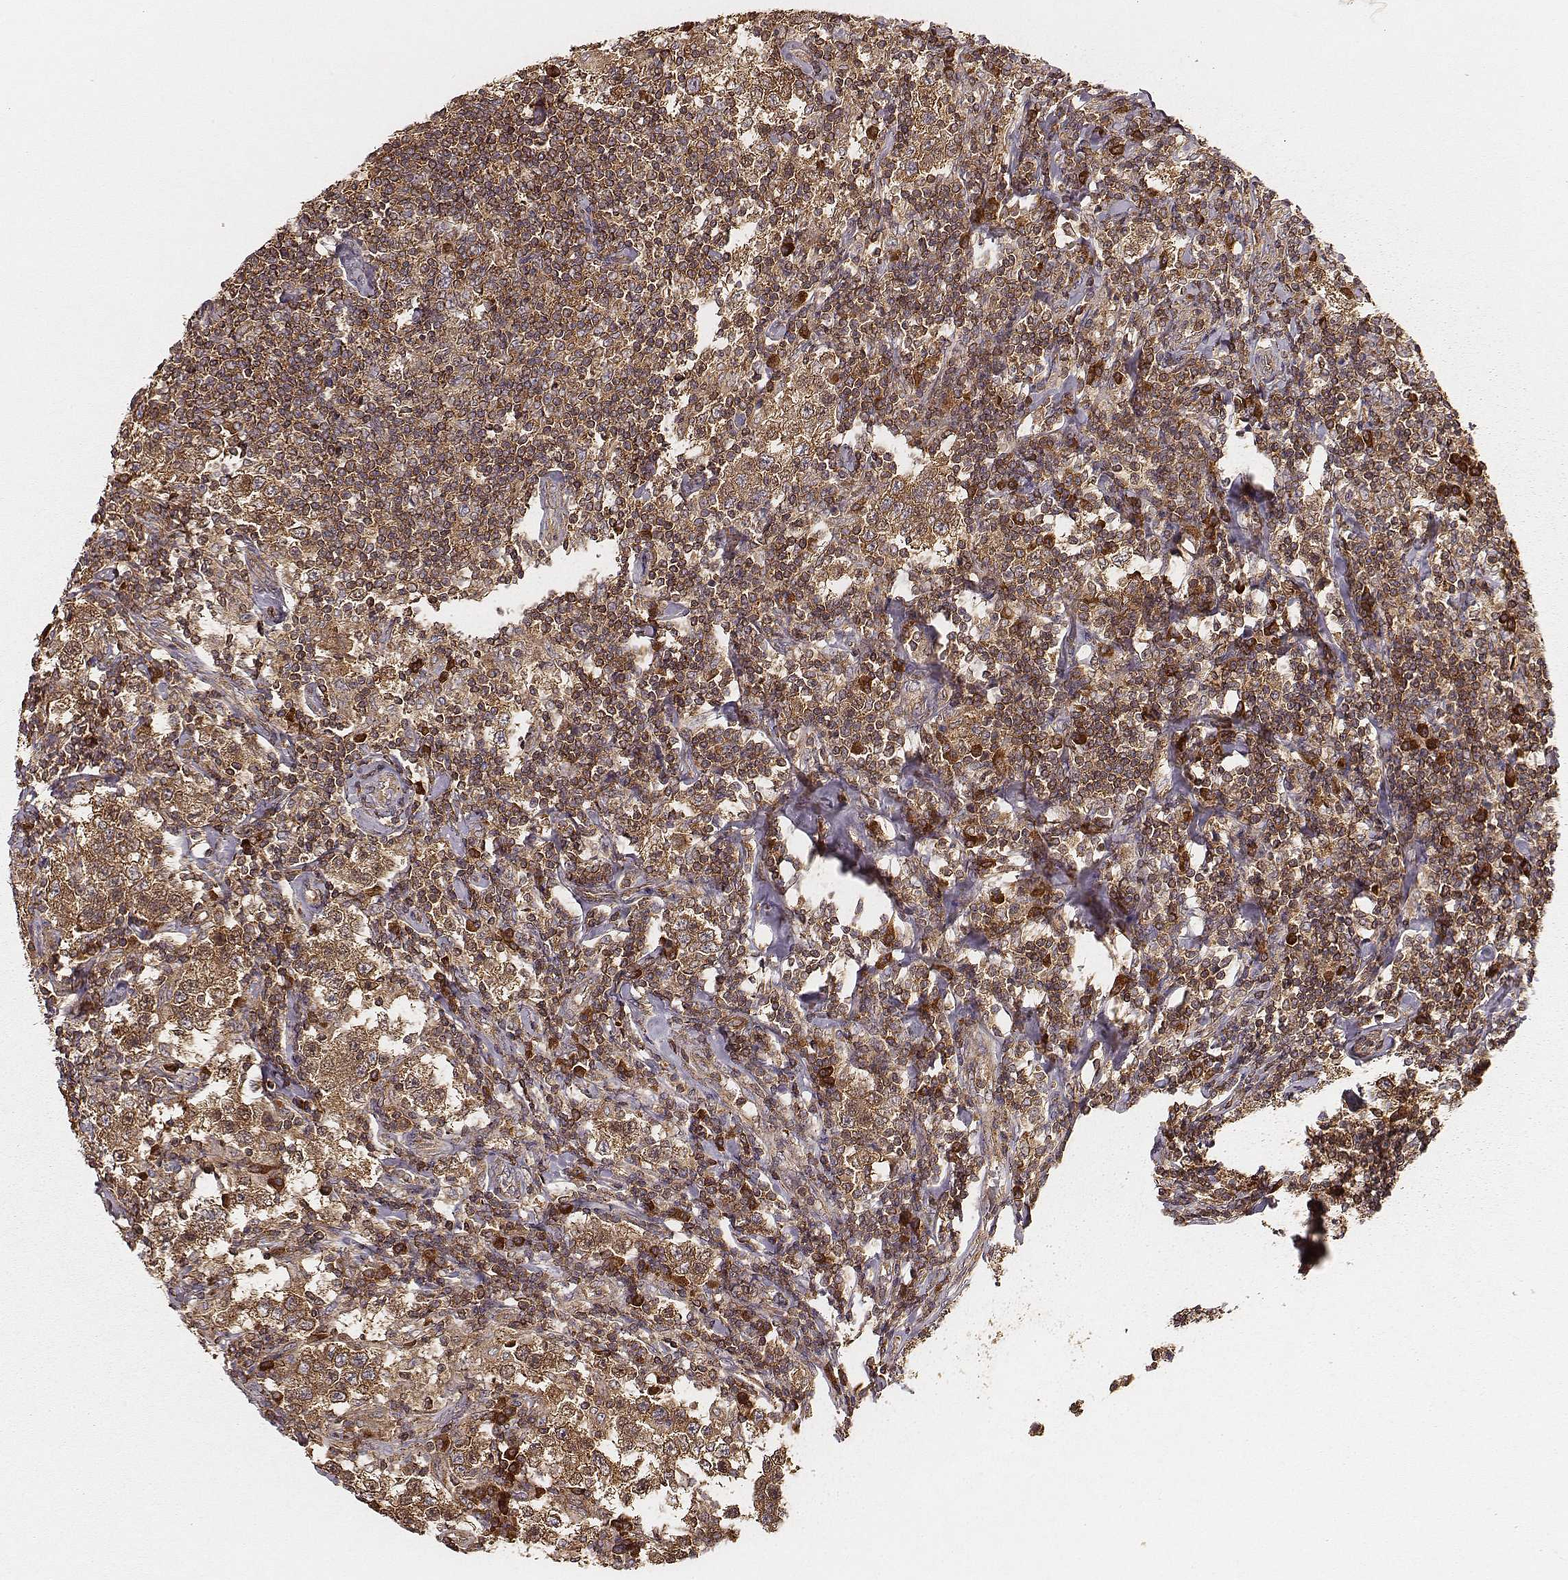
{"staining": {"intensity": "moderate", "quantity": ">75%", "location": "cytoplasmic/membranous"}, "tissue": "testis cancer", "cell_type": "Tumor cells", "image_type": "cancer", "snomed": [{"axis": "morphology", "description": "Seminoma, NOS"}, {"axis": "morphology", "description": "Carcinoma, Embryonal, NOS"}, {"axis": "topography", "description": "Testis"}], "caption": "IHC of testis cancer (embryonal carcinoma) displays medium levels of moderate cytoplasmic/membranous positivity in approximately >75% of tumor cells. (IHC, brightfield microscopy, high magnification).", "gene": "CARS1", "patient": {"sex": "male", "age": 41}}